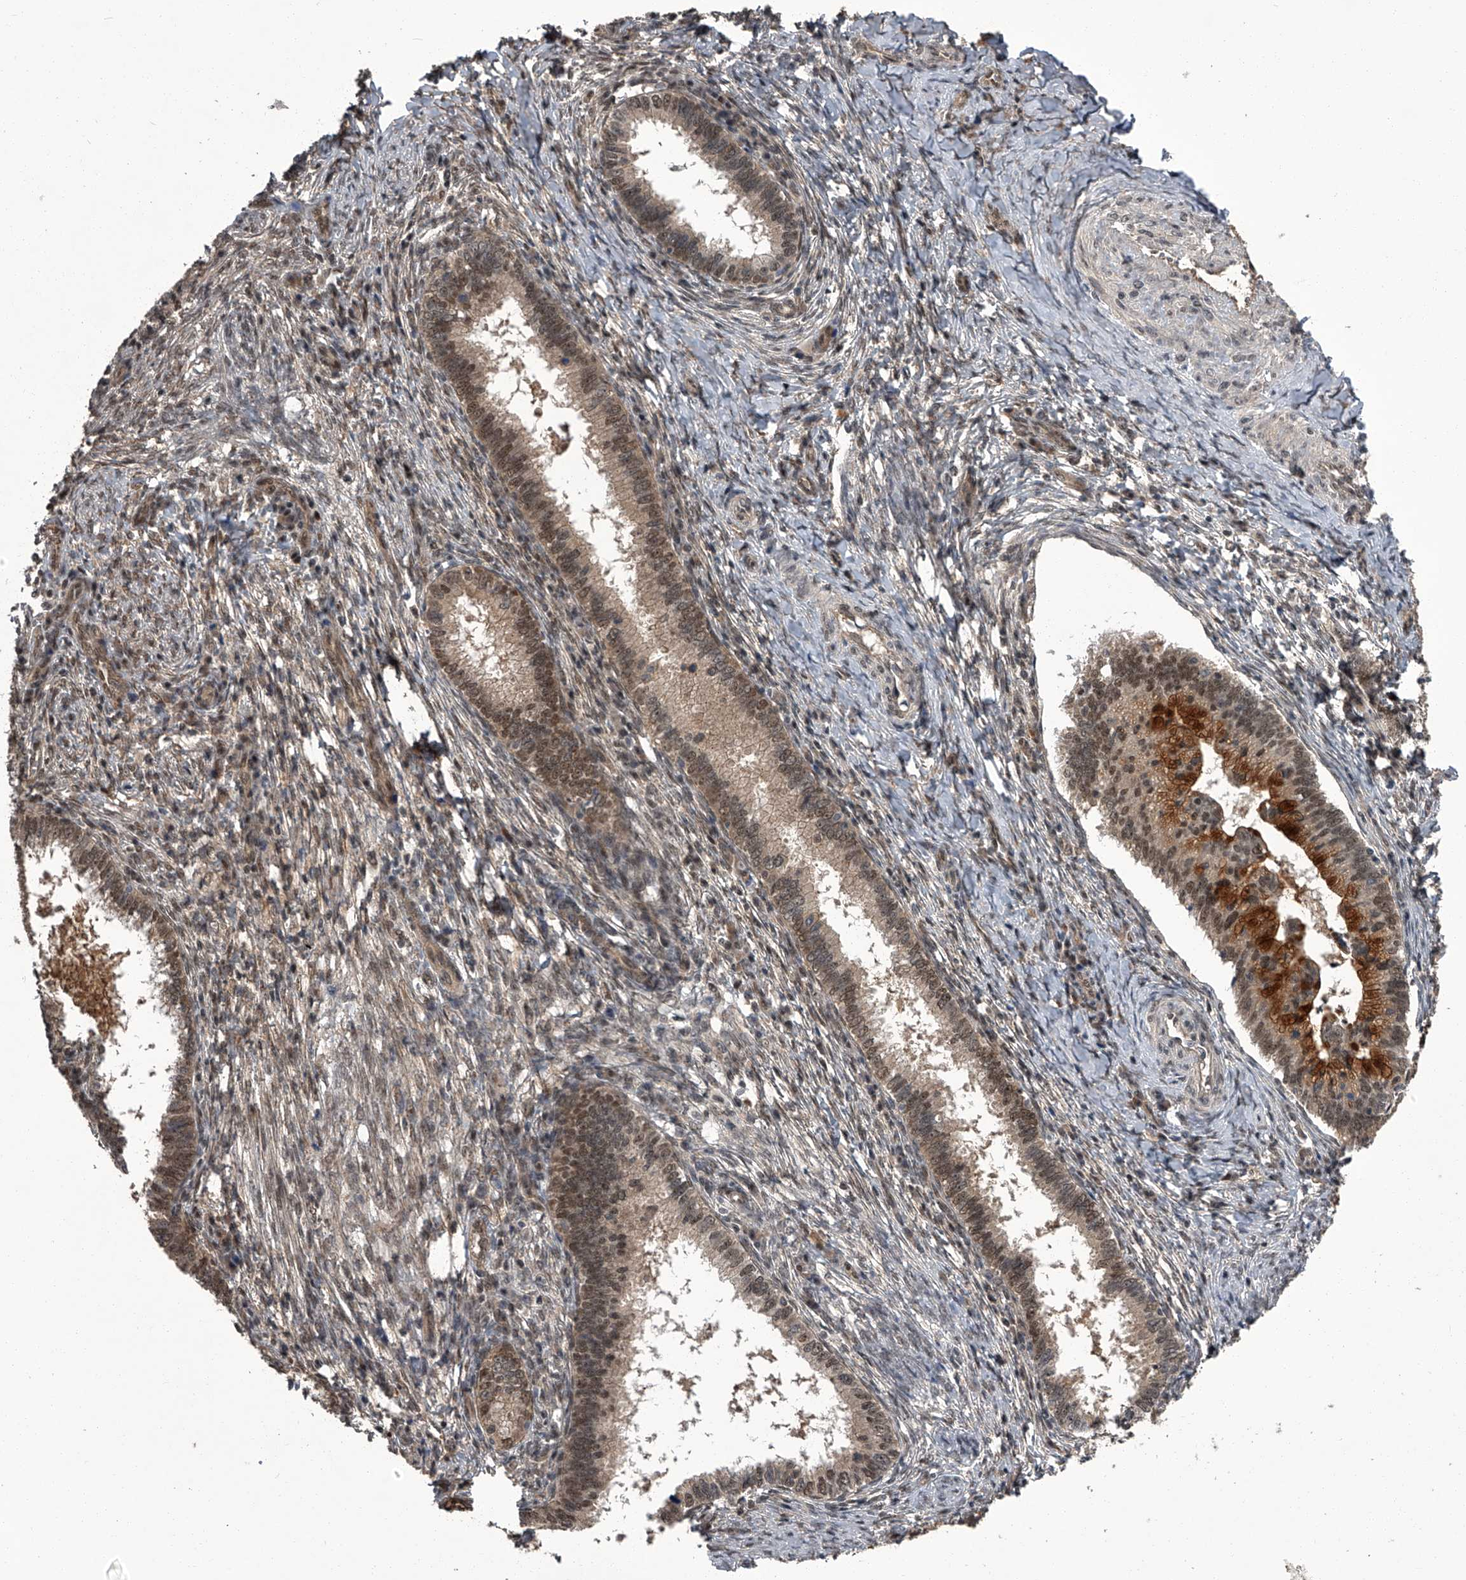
{"staining": {"intensity": "weak", "quantity": ">75%", "location": "cytoplasmic/membranous,nuclear"}, "tissue": "cervical cancer", "cell_type": "Tumor cells", "image_type": "cancer", "snomed": [{"axis": "morphology", "description": "Adenocarcinoma, NOS"}, {"axis": "topography", "description": "Cervix"}], "caption": "Immunohistochemical staining of adenocarcinoma (cervical) reveals weak cytoplasmic/membranous and nuclear protein positivity in approximately >75% of tumor cells.", "gene": "SLC12A8", "patient": {"sex": "female", "age": 36}}